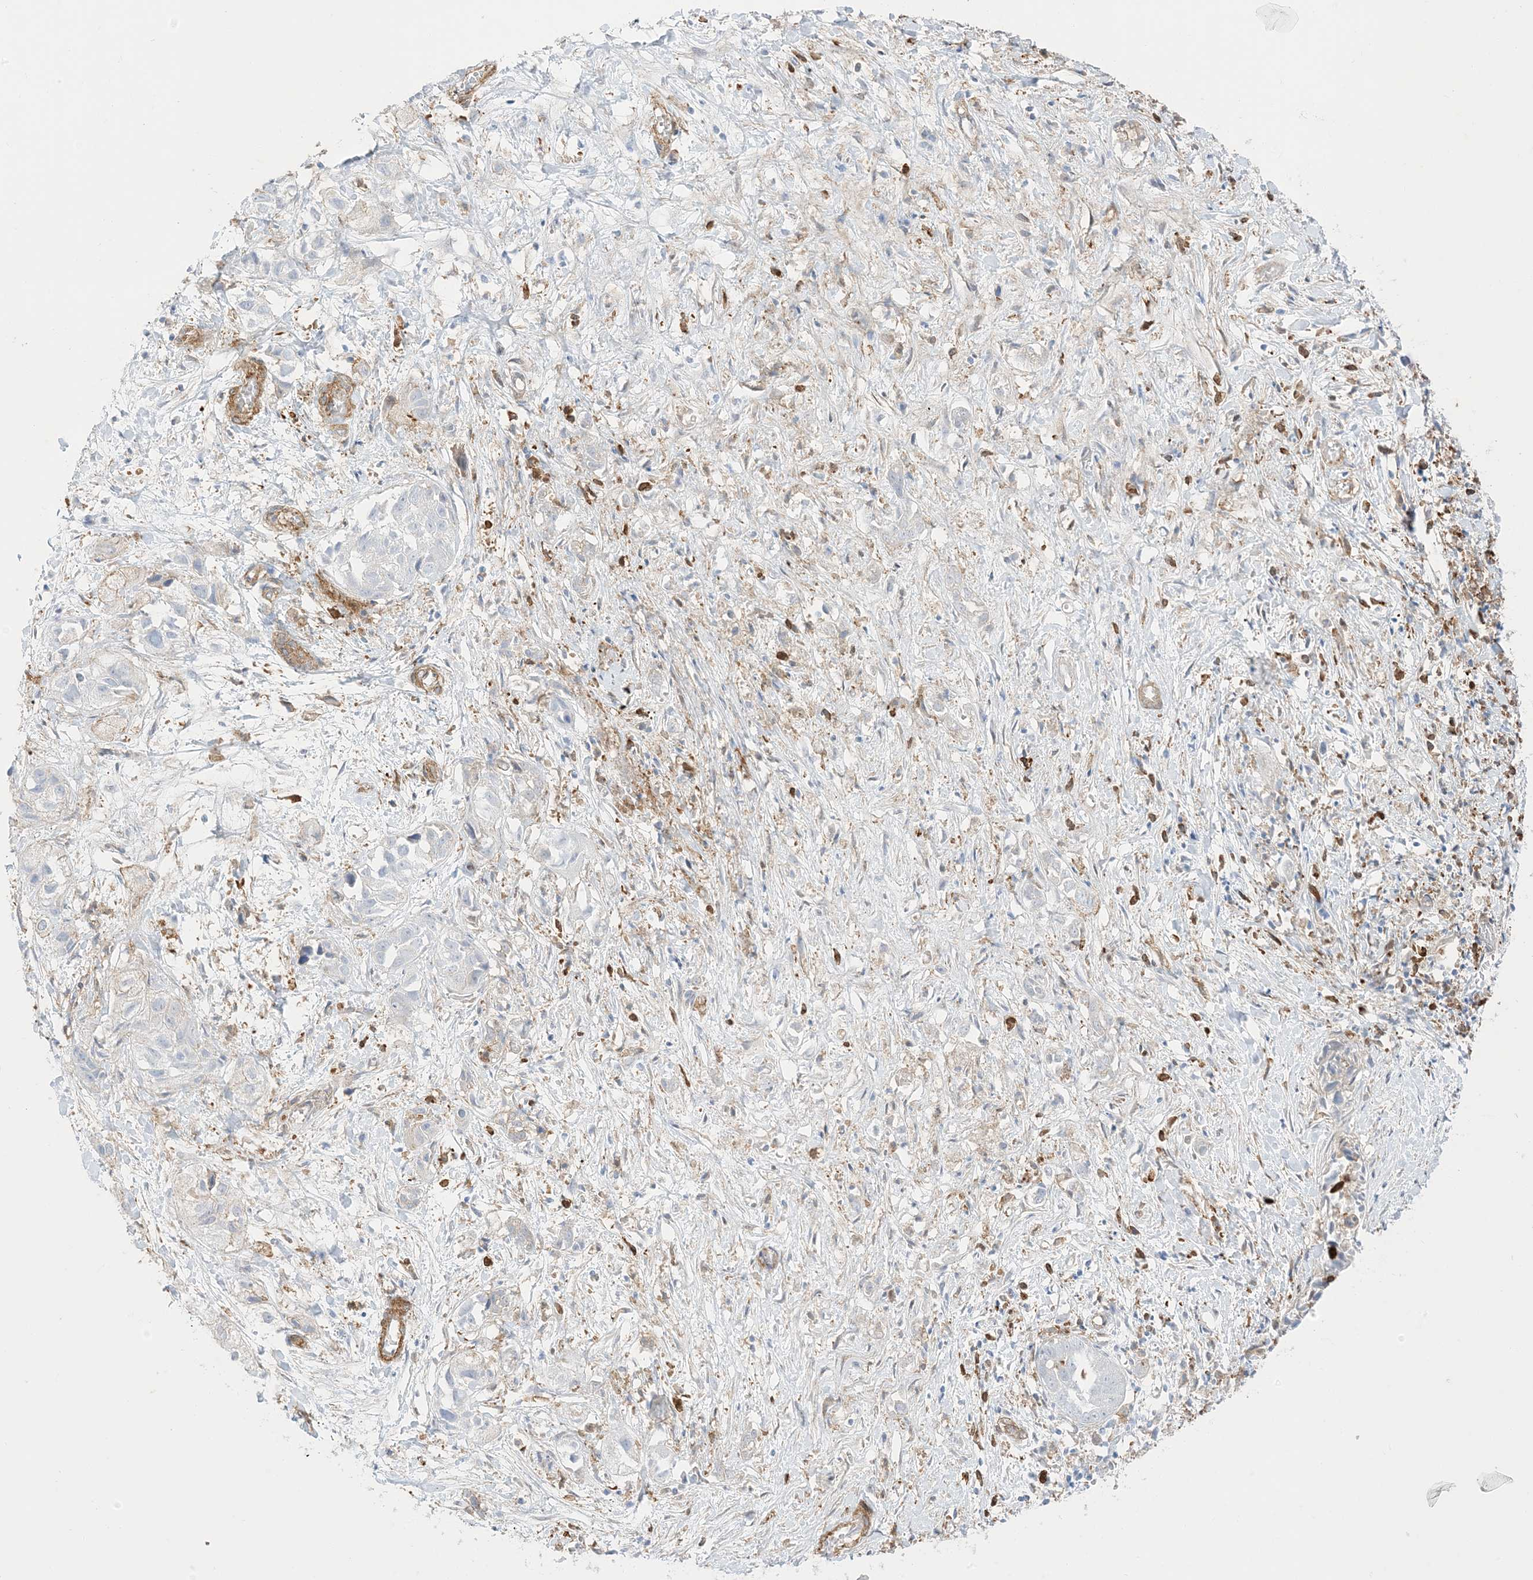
{"staining": {"intensity": "negative", "quantity": "none", "location": "none"}, "tissue": "liver cancer", "cell_type": "Tumor cells", "image_type": "cancer", "snomed": [{"axis": "morphology", "description": "Cholangiocarcinoma"}, {"axis": "topography", "description": "Liver"}], "caption": "The histopathology image displays no staining of tumor cells in liver cholangiocarcinoma. Brightfield microscopy of immunohistochemistry (IHC) stained with DAB (brown) and hematoxylin (blue), captured at high magnification.", "gene": "GSN", "patient": {"sex": "female", "age": 52}}